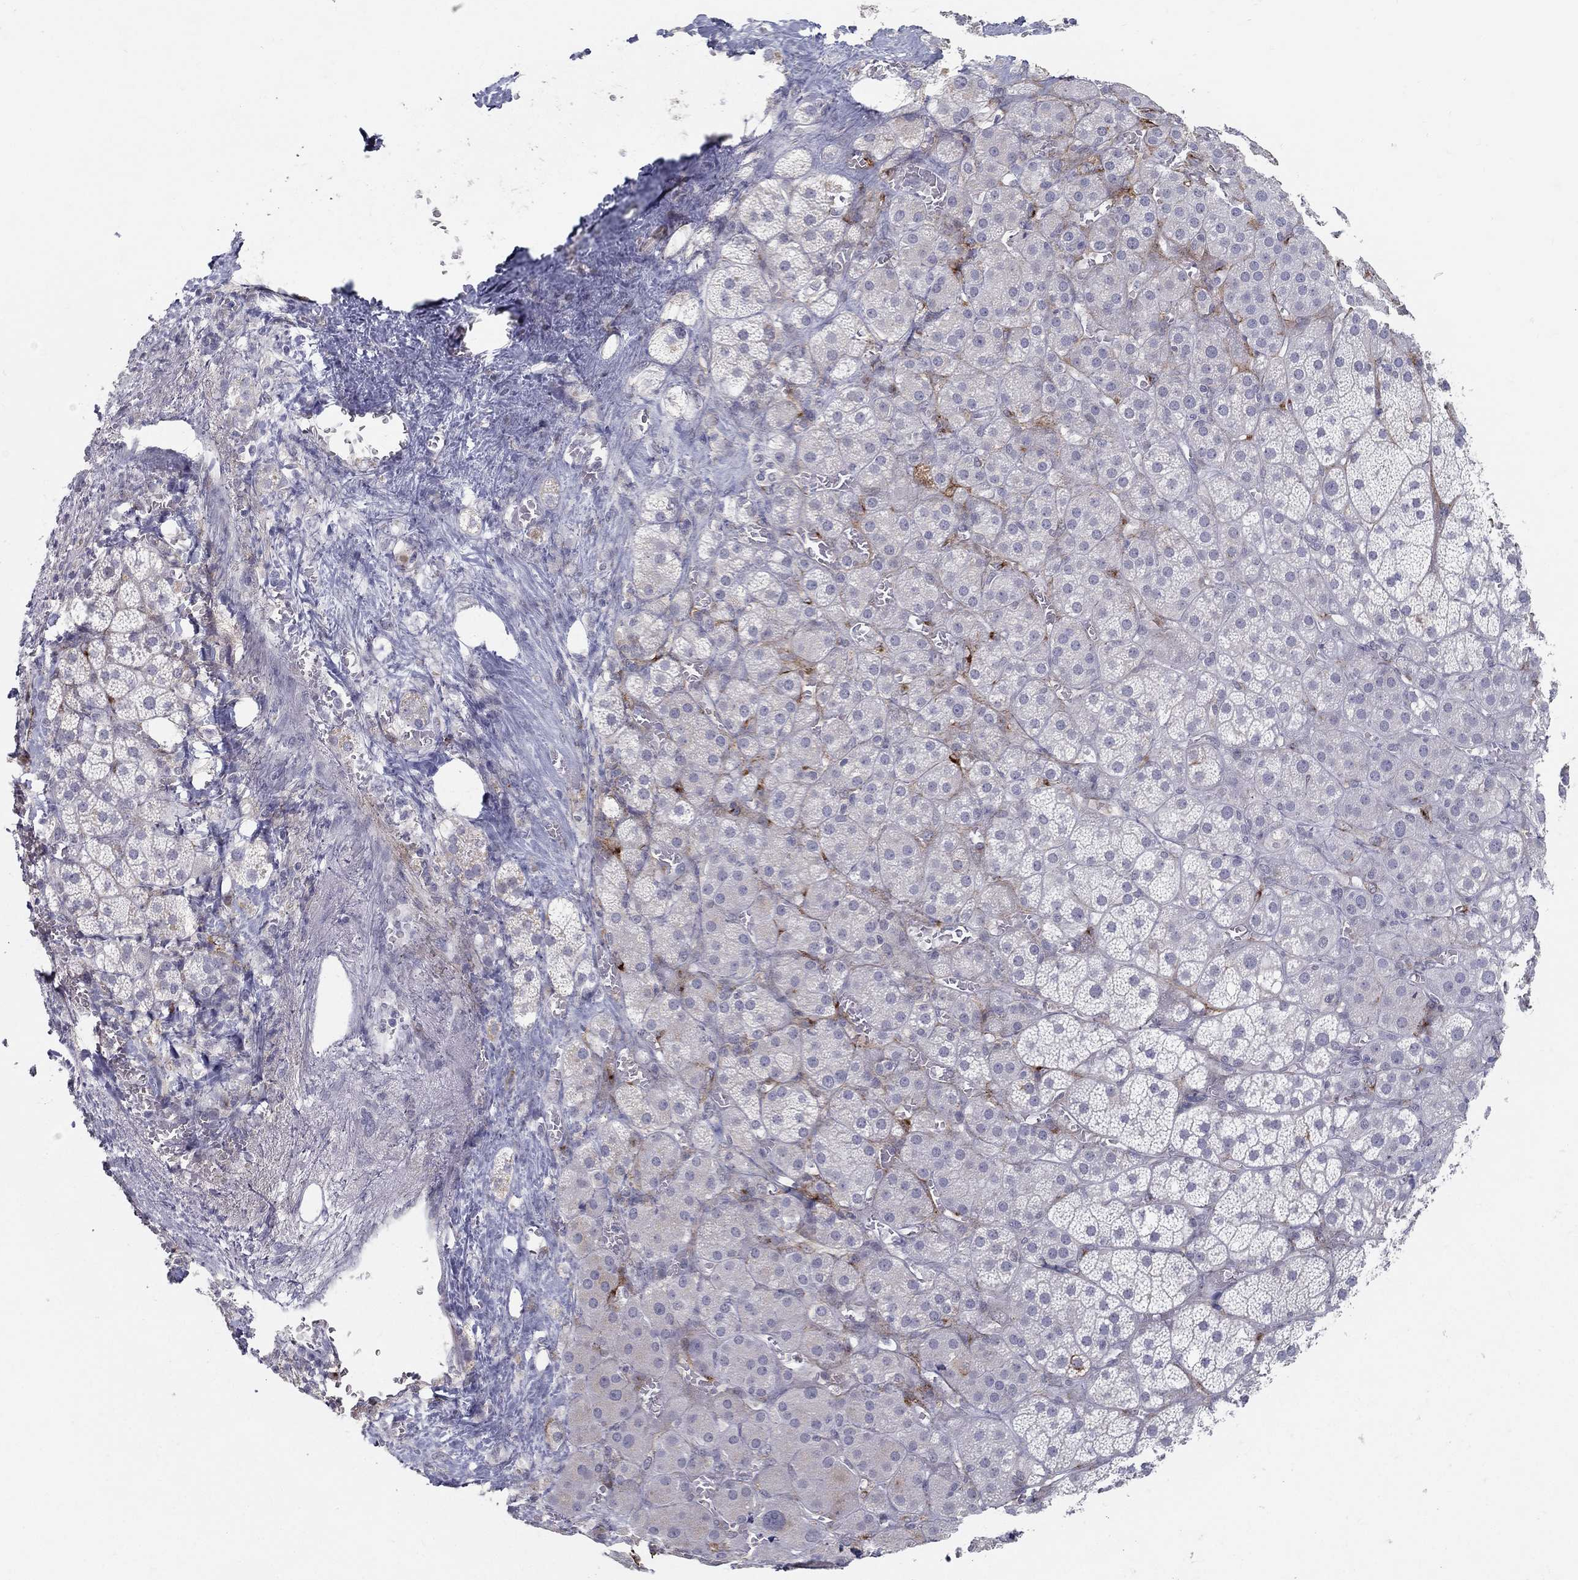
{"staining": {"intensity": "weak", "quantity": "<25%", "location": "cytoplasmic/membranous"}, "tissue": "adrenal gland", "cell_type": "Glandular cells", "image_type": "normal", "snomed": [{"axis": "morphology", "description": "Normal tissue, NOS"}, {"axis": "topography", "description": "Adrenal gland"}], "caption": "A histopathology image of human adrenal gland is negative for staining in glandular cells. Nuclei are stained in blue.", "gene": "ACE2", "patient": {"sex": "male", "age": 70}}